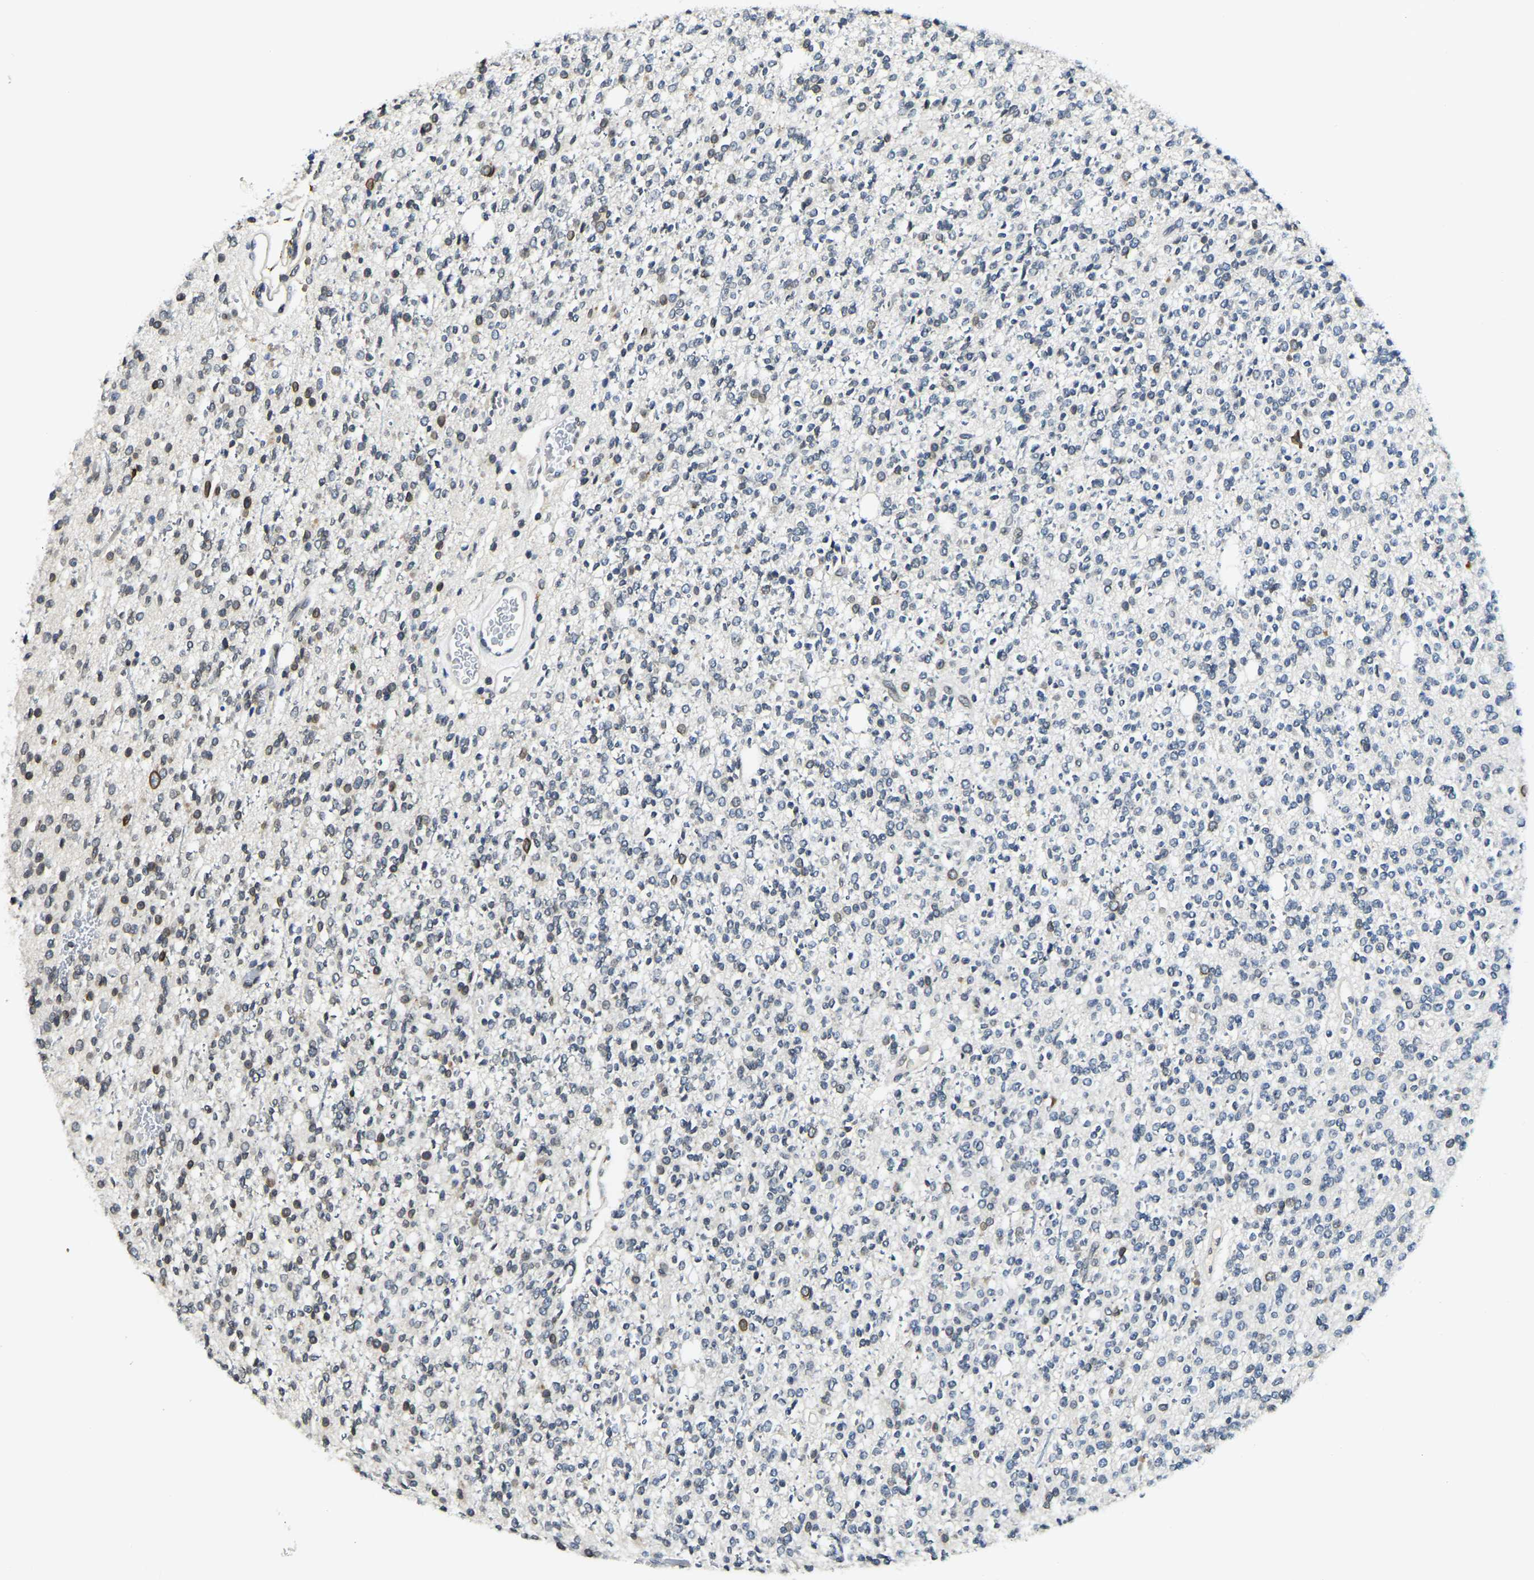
{"staining": {"intensity": "weak", "quantity": "<25%", "location": "cytoplasmic/membranous,nuclear"}, "tissue": "glioma", "cell_type": "Tumor cells", "image_type": "cancer", "snomed": [{"axis": "morphology", "description": "Glioma, malignant, High grade"}, {"axis": "topography", "description": "Brain"}], "caption": "IHC histopathology image of neoplastic tissue: malignant glioma (high-grade) stained with DAB (3,3'-diaminobenzidine) reveals no significant protein expression in tumor cells.", "gene": "RANBP2", "patient": {"sex": "male", "age": 34}}